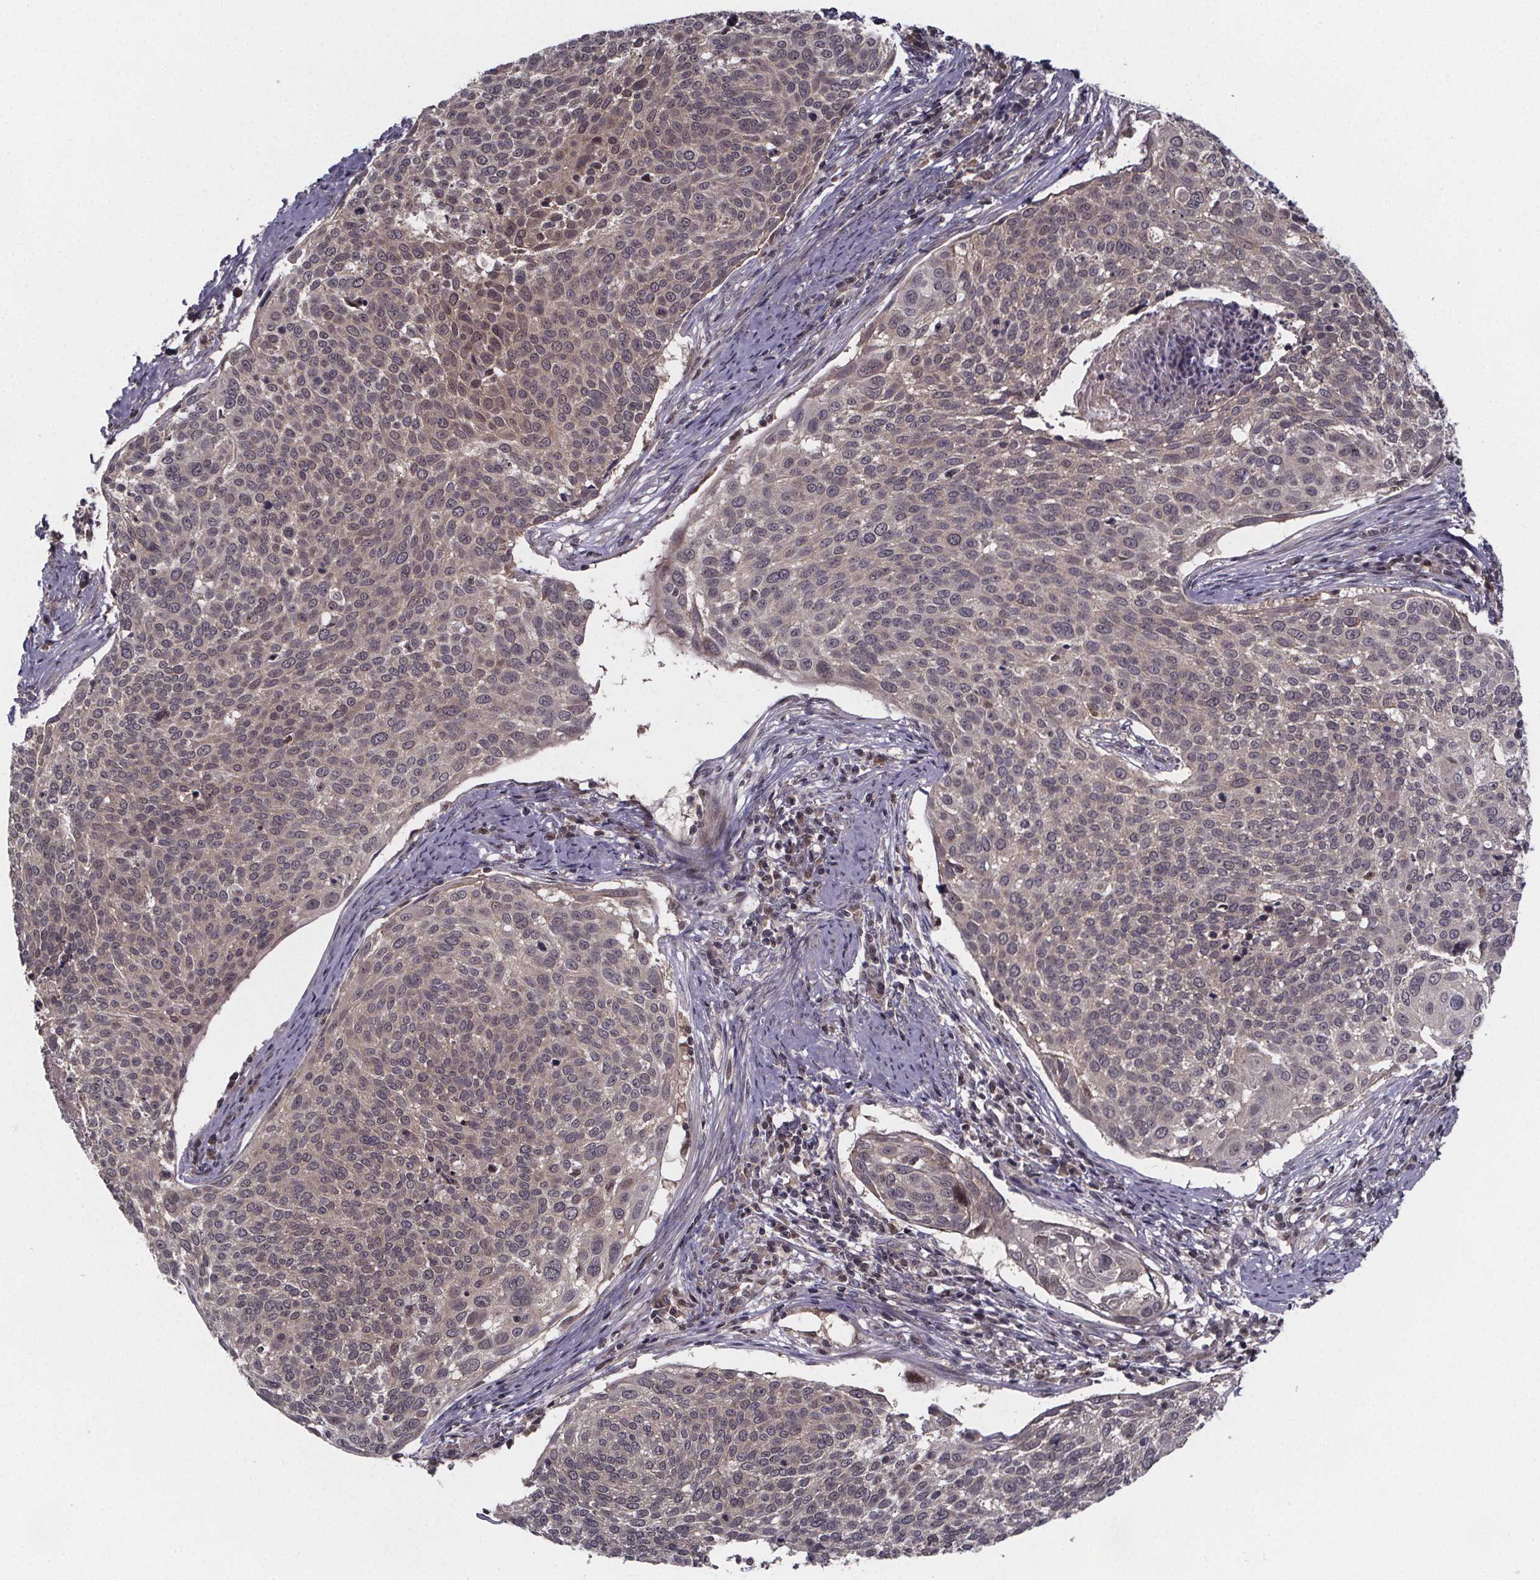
{"staining": {"intensity": "weak", "quantity": "25%-75%", "location": "cytoplasmic/membranous,nuclear"}, "tissue": "cervical cancer", "cell_type": "Tumor cells", "image_type": "cancer", "snomed": [{"axis": "morphology", "description": "Squamous cell carcinoma, NOS"}, {"axis": "topography", "description": "Cervix"}], "caption": "Cervical cancer (squamous cell carcinoma) stained with immunohistochemistry demonstrates weak cytoplasmic/membranous and nuclear staining in approximately 25%-75% of tumor cells. The protein is shown in brown color, while the nuclei are stained blue.", "gene": "FN3KRP", "patient": {"sex": "female", "age": 39}}